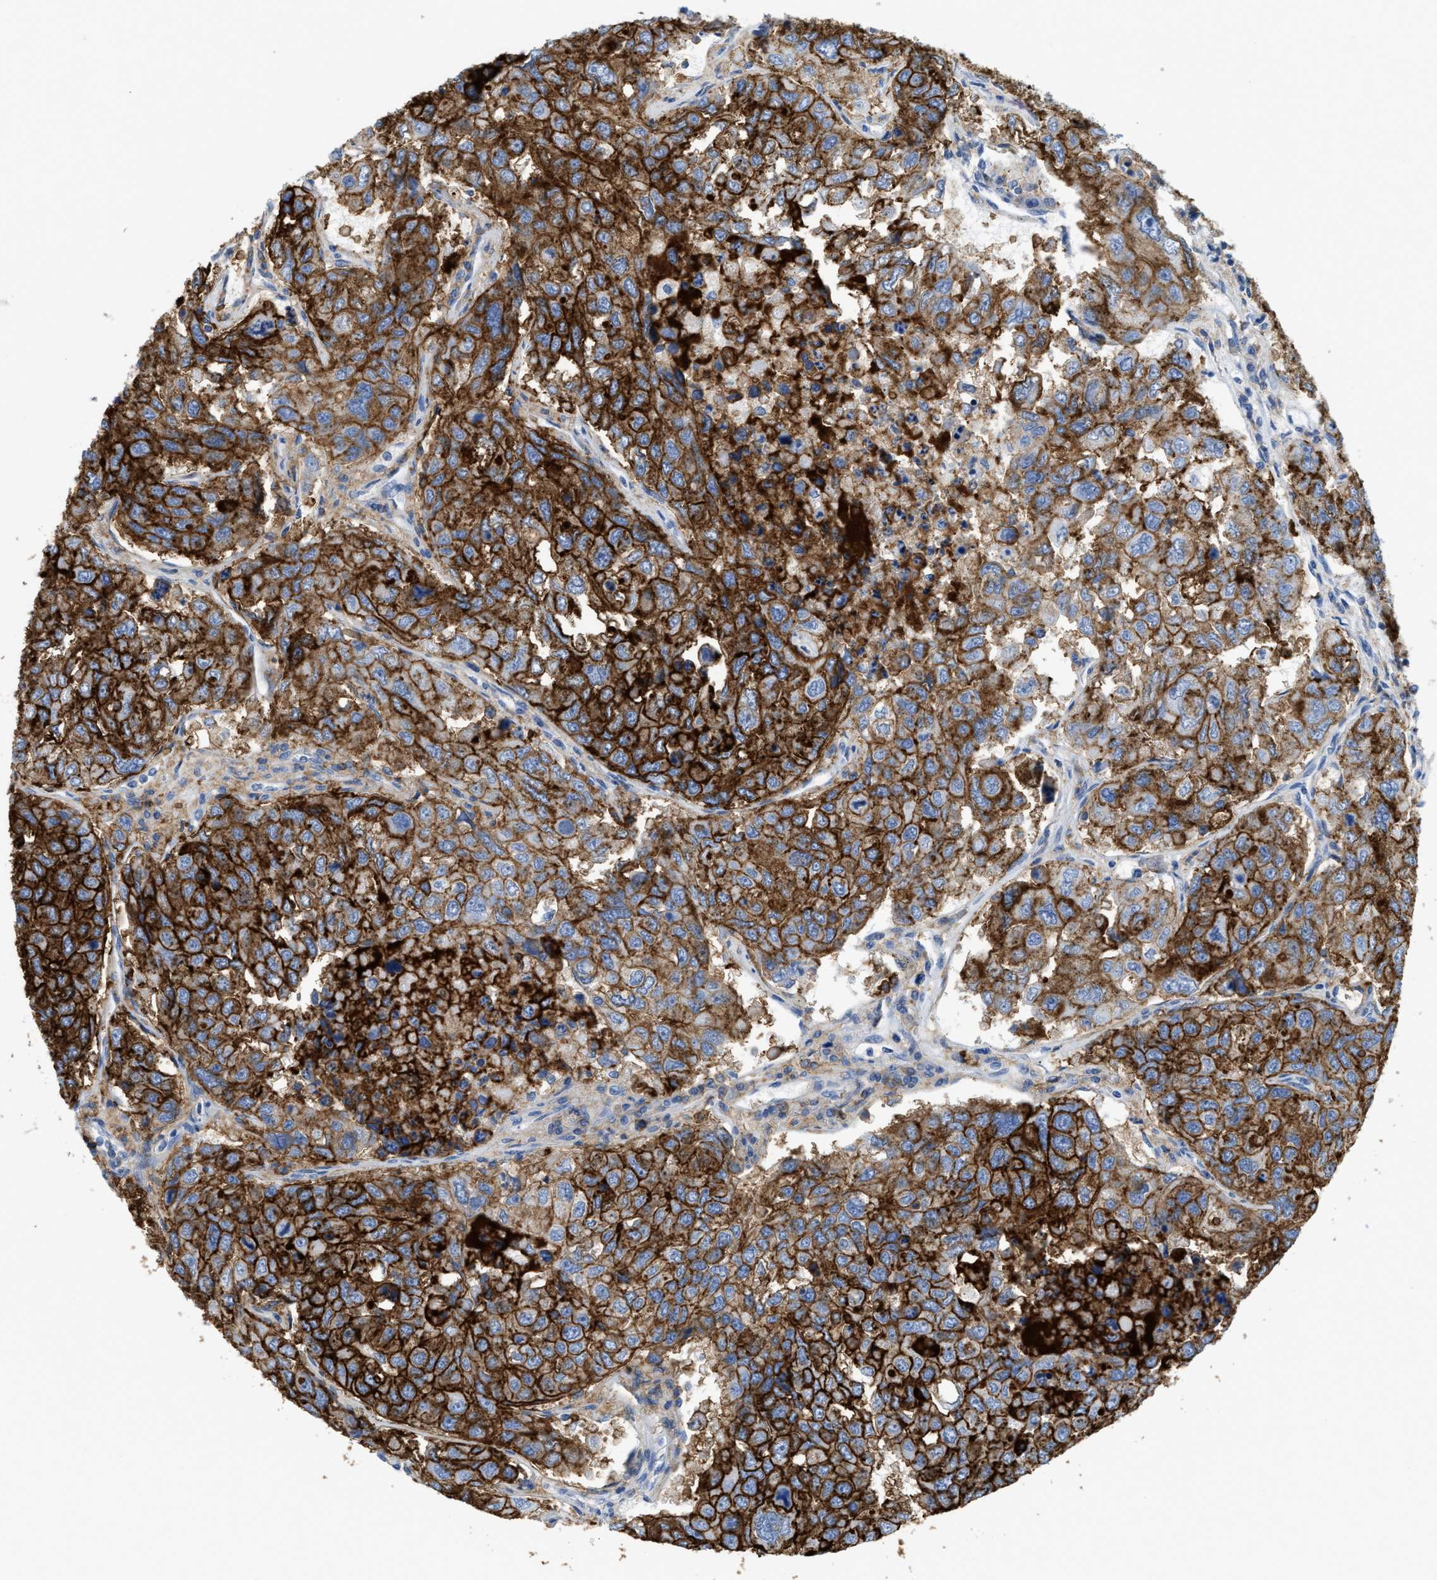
{"staining": {"intensity": "strong", "quantity": ">75%", "location": "cytoplasmic/membranous"}, "tissue": "urothelial cancer", "cell_type": "Tumor cells", "image_type": "cancer", "snomed": [{"axis": "morphology", "description": "Urothelial carcinoma, High grade"}, {"axis": "topography", "description": "Lymph node"}, {"axis": "topography", "description": "Urinary bladder"}], "caption": "Tumor cells show strong cytoplasmic/membranous positivity in about >75% of cells in urothelial cancer.", "gene": "SLC3A2", "patient": {"sex": "male", "age": 51}}